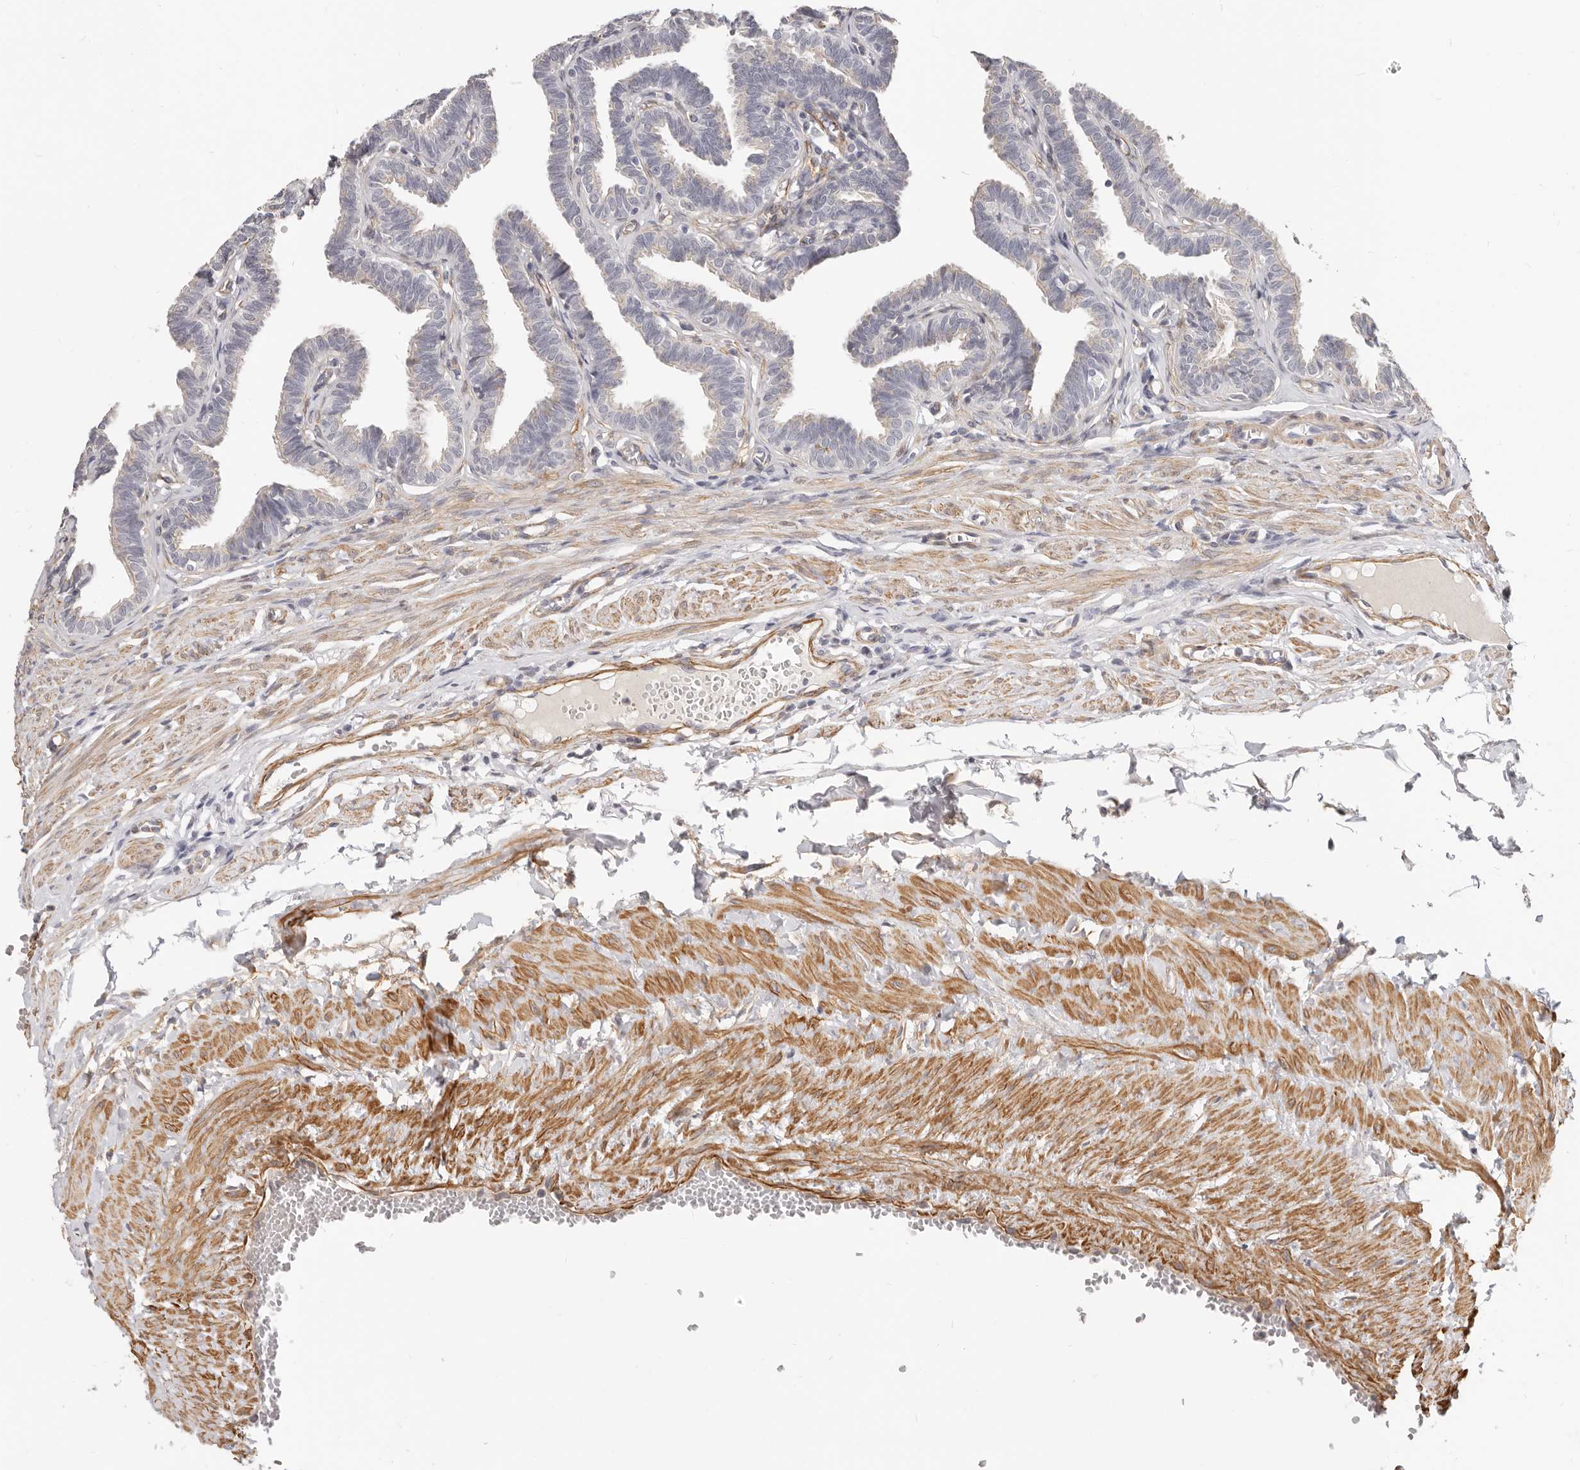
{"staining": {"intensity": "moderate", "quantity": "25%-75%", "location": "cytoplasmic/membranous"}, "tissue": "fallopian tube", "cell_type": "Glandular cells", "image_type": "normal", "snomed": [{"axis": "morphology", "description": "Normal tissue, NOS"}, {"axis": "topography", "description": "Fallopian tube"}, {"axis": "topography", "description": "Ovary"}], "caption": "Normal fallopian tube shows moderate cytoplasmic/membranous staining in about 25%-75% of glandular cells The staining was performed using DAB (3,3'-diaminobenzidine) to visualize the protein expression in brown, while the nuclei were stained in blue with hematoxylin (Magnification: 20x)..", "gene": "RABAC1", "patient": {"sex": "female", "age": 23}}